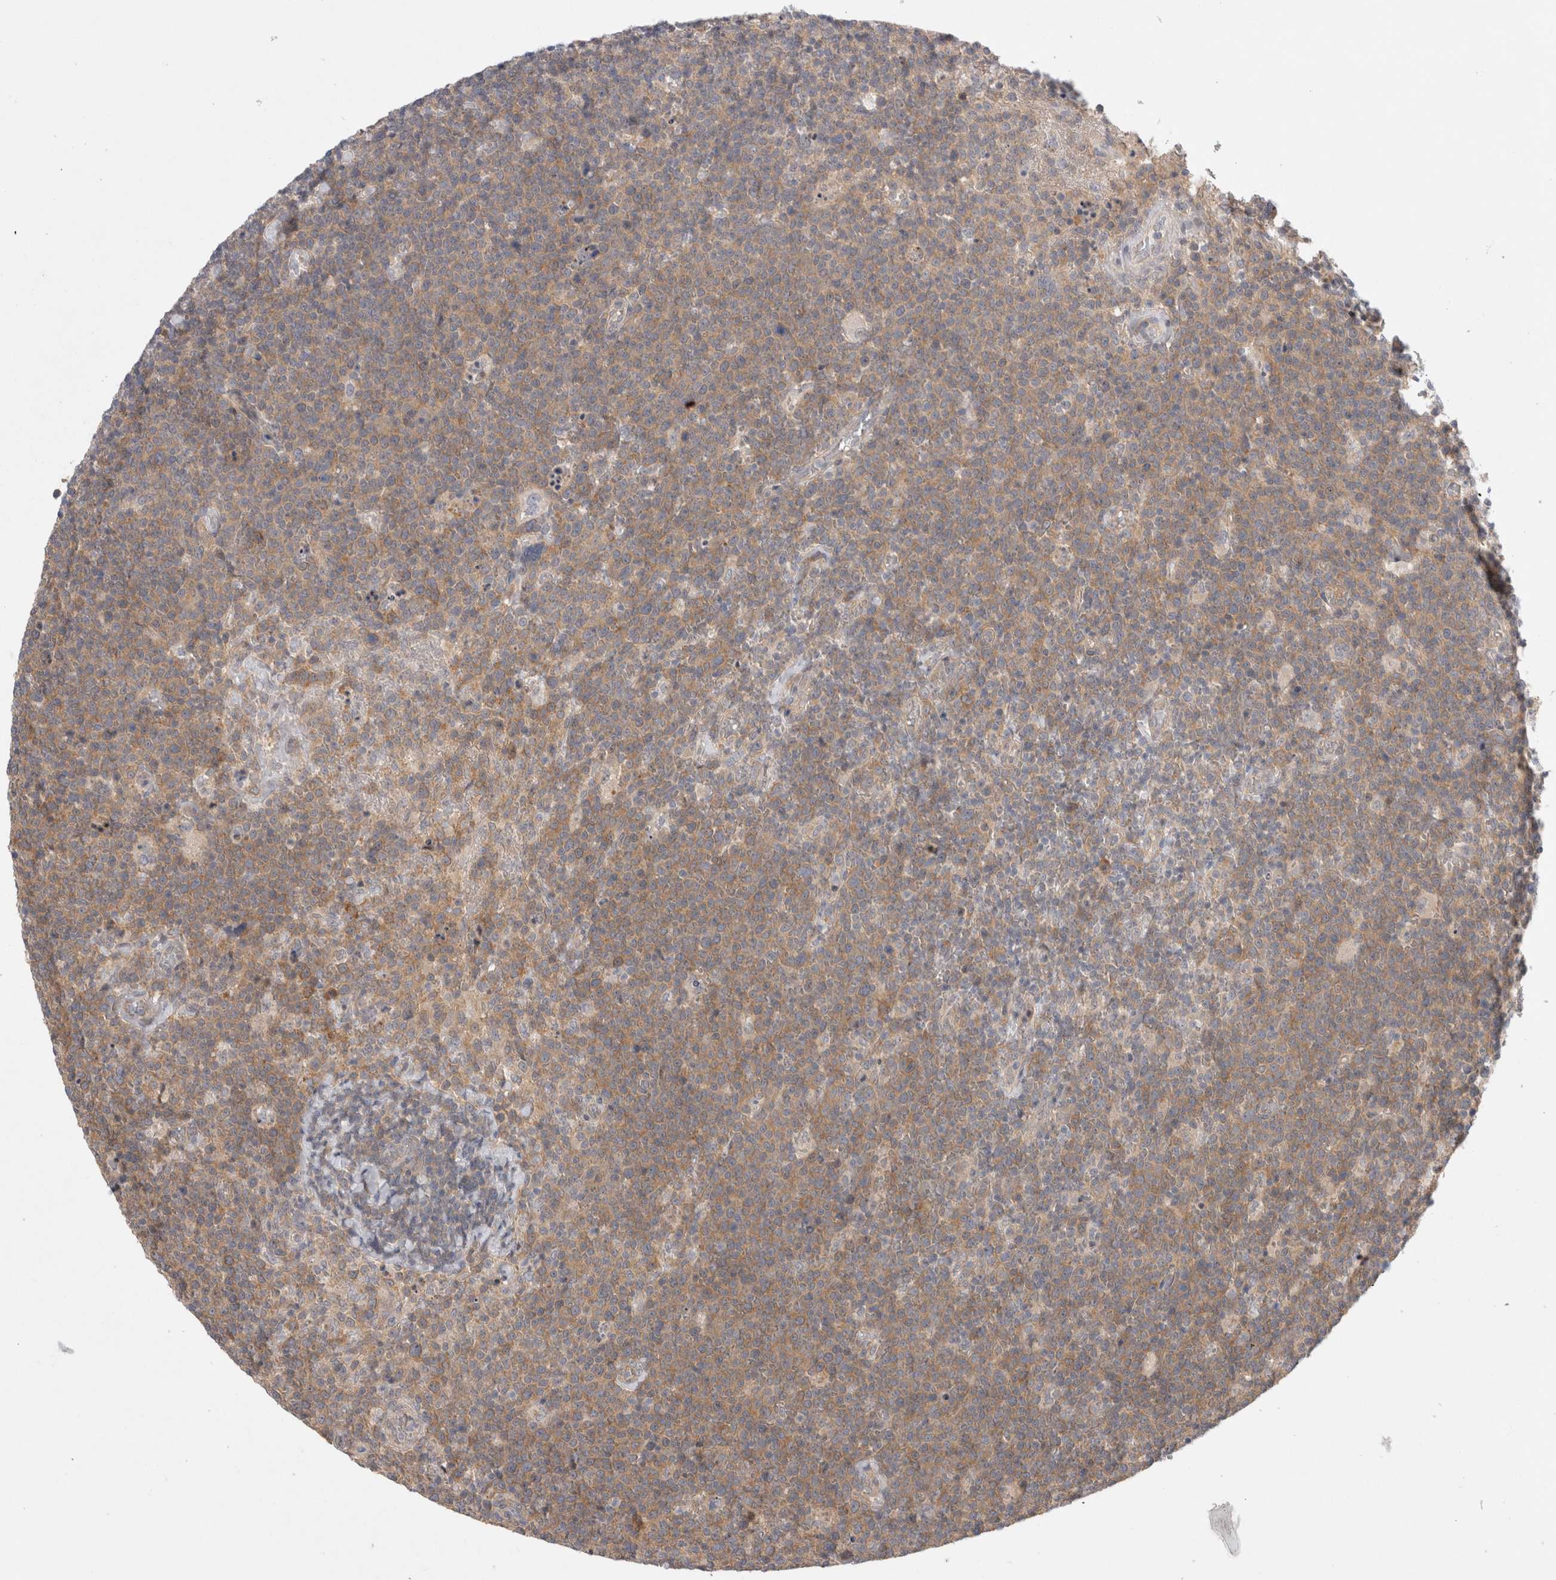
{"staining": {"intensity": "moderate", "quantity": ">75%", "location": "cytoplasmic/membranous"}, "tissue": "lymphoma", "cell_type": "Tumor cells", "image_type": "cancer", "snomed": [{"axis": "morphology", "description": "Malignant lymphoma, non-Hodgkin's type, High grade"}, {"axis": "topography", "description": "Lymph node"}], "caption": "Lymphoma tissue reveals moderate cytoplasmic/membranous staining in approximately >75% of tumor cells", "gene": "CERS3", "patient": {"sex": "male", "age": 61}}